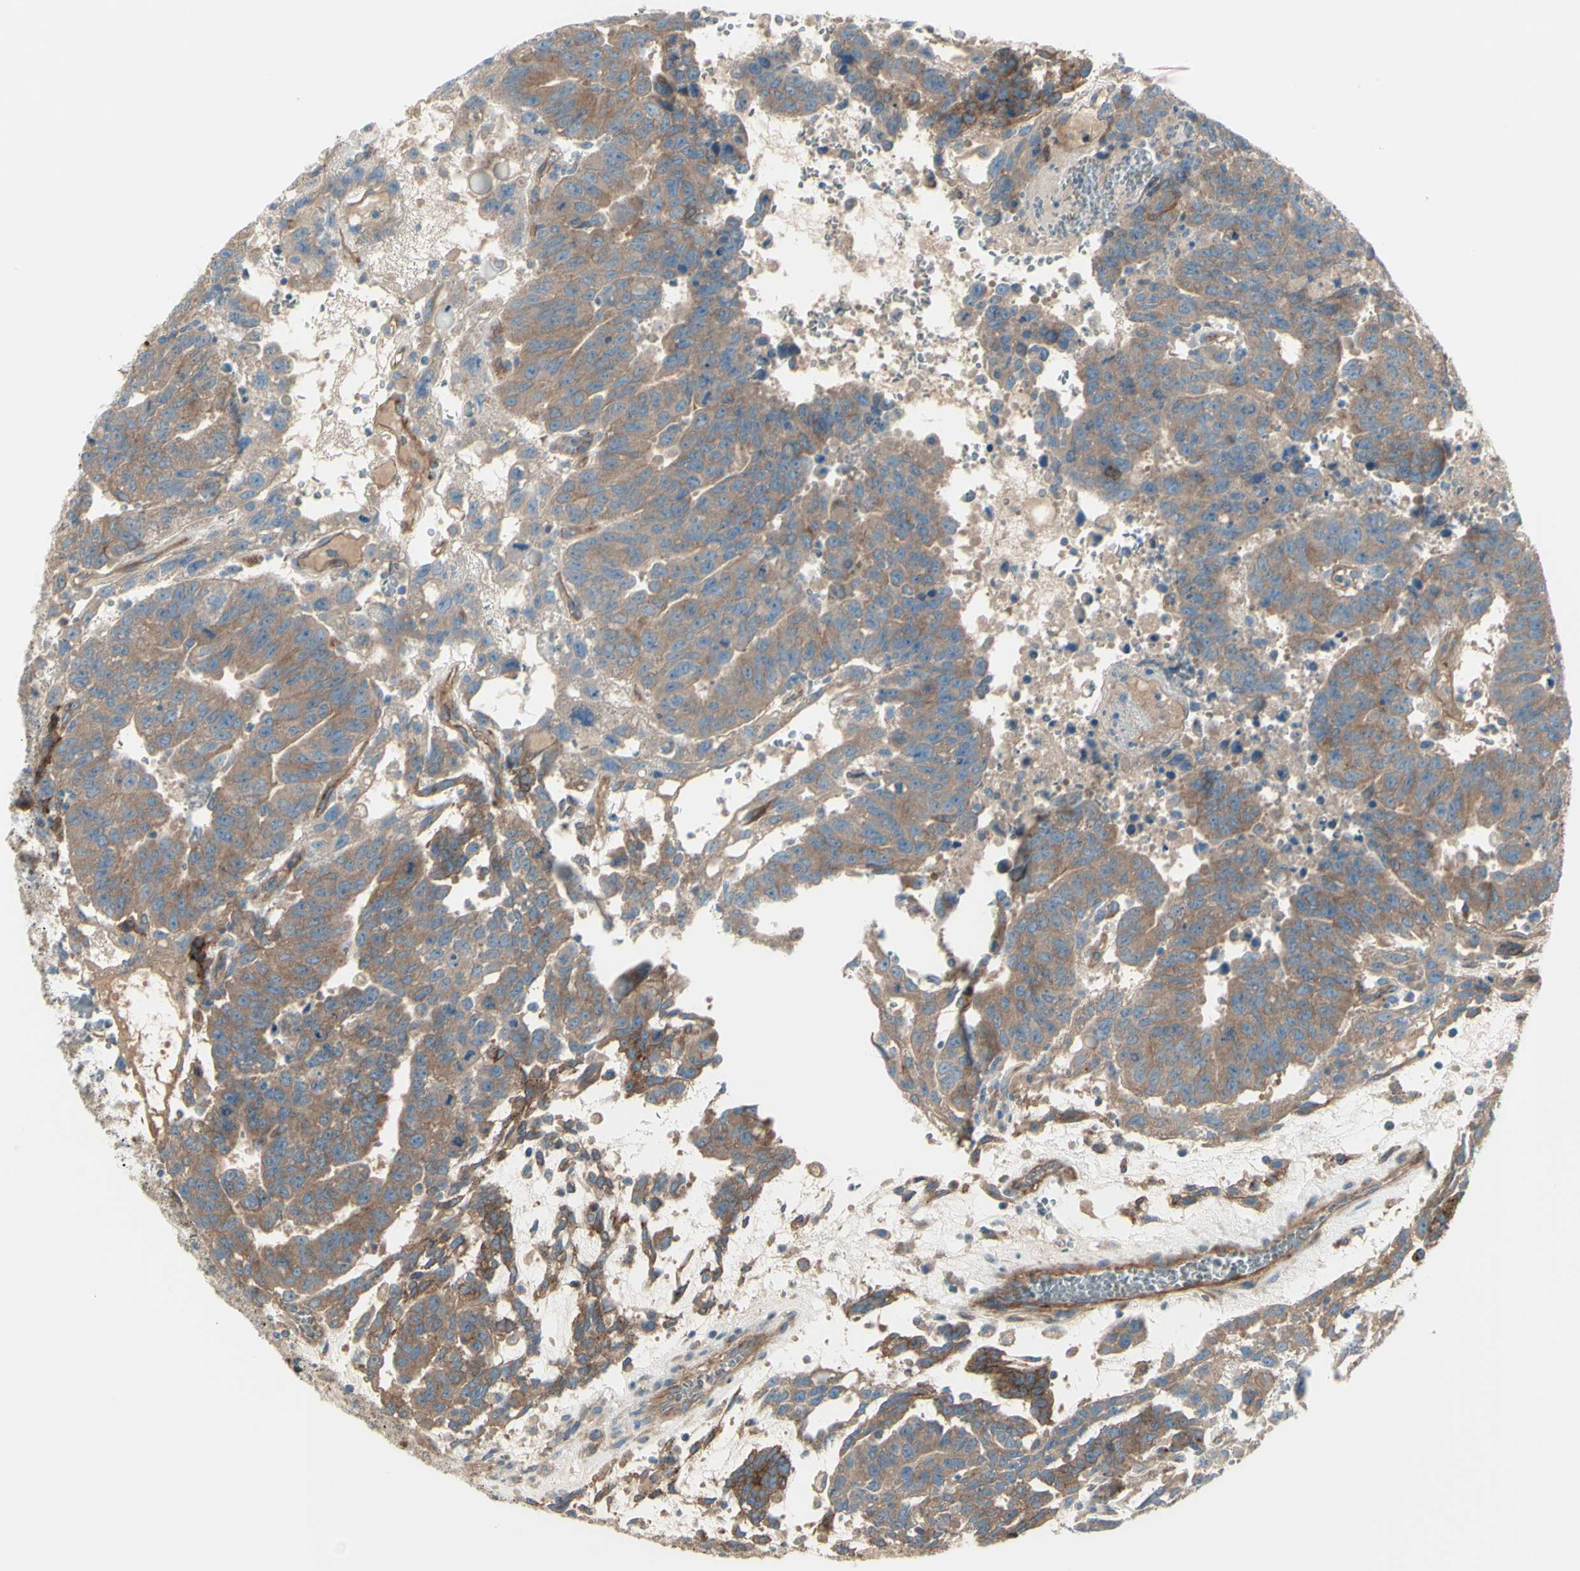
{"staining": {"intensity": "moderate", "quantity": ">75%", "location": "cytoplasmic/membranous"}, "tissue": "testis cancer", "cell_type": "Tumor cells", "image_type": "cancer", "snomed": [{"axis": "morphology", "description": "Seminoma, NOS"}, {"axis": "morphology", "description": "Carcinoma, Embryonal, NOS"}, {"axis": "topography", "description": "Testis"}], "caption": "Immunohistochemistry (DAB) staining of testis cancer demonstrates moderate cytoplasmic/membranous protein staining in about >75% of tumor cells. The protein is stained brown, and the nuclei are stained in blue (DAB IHC with brightfield microscopy, high magnification).", "gene": "PCDHGA2", "patient": {"sex": "male", "age": 52}}